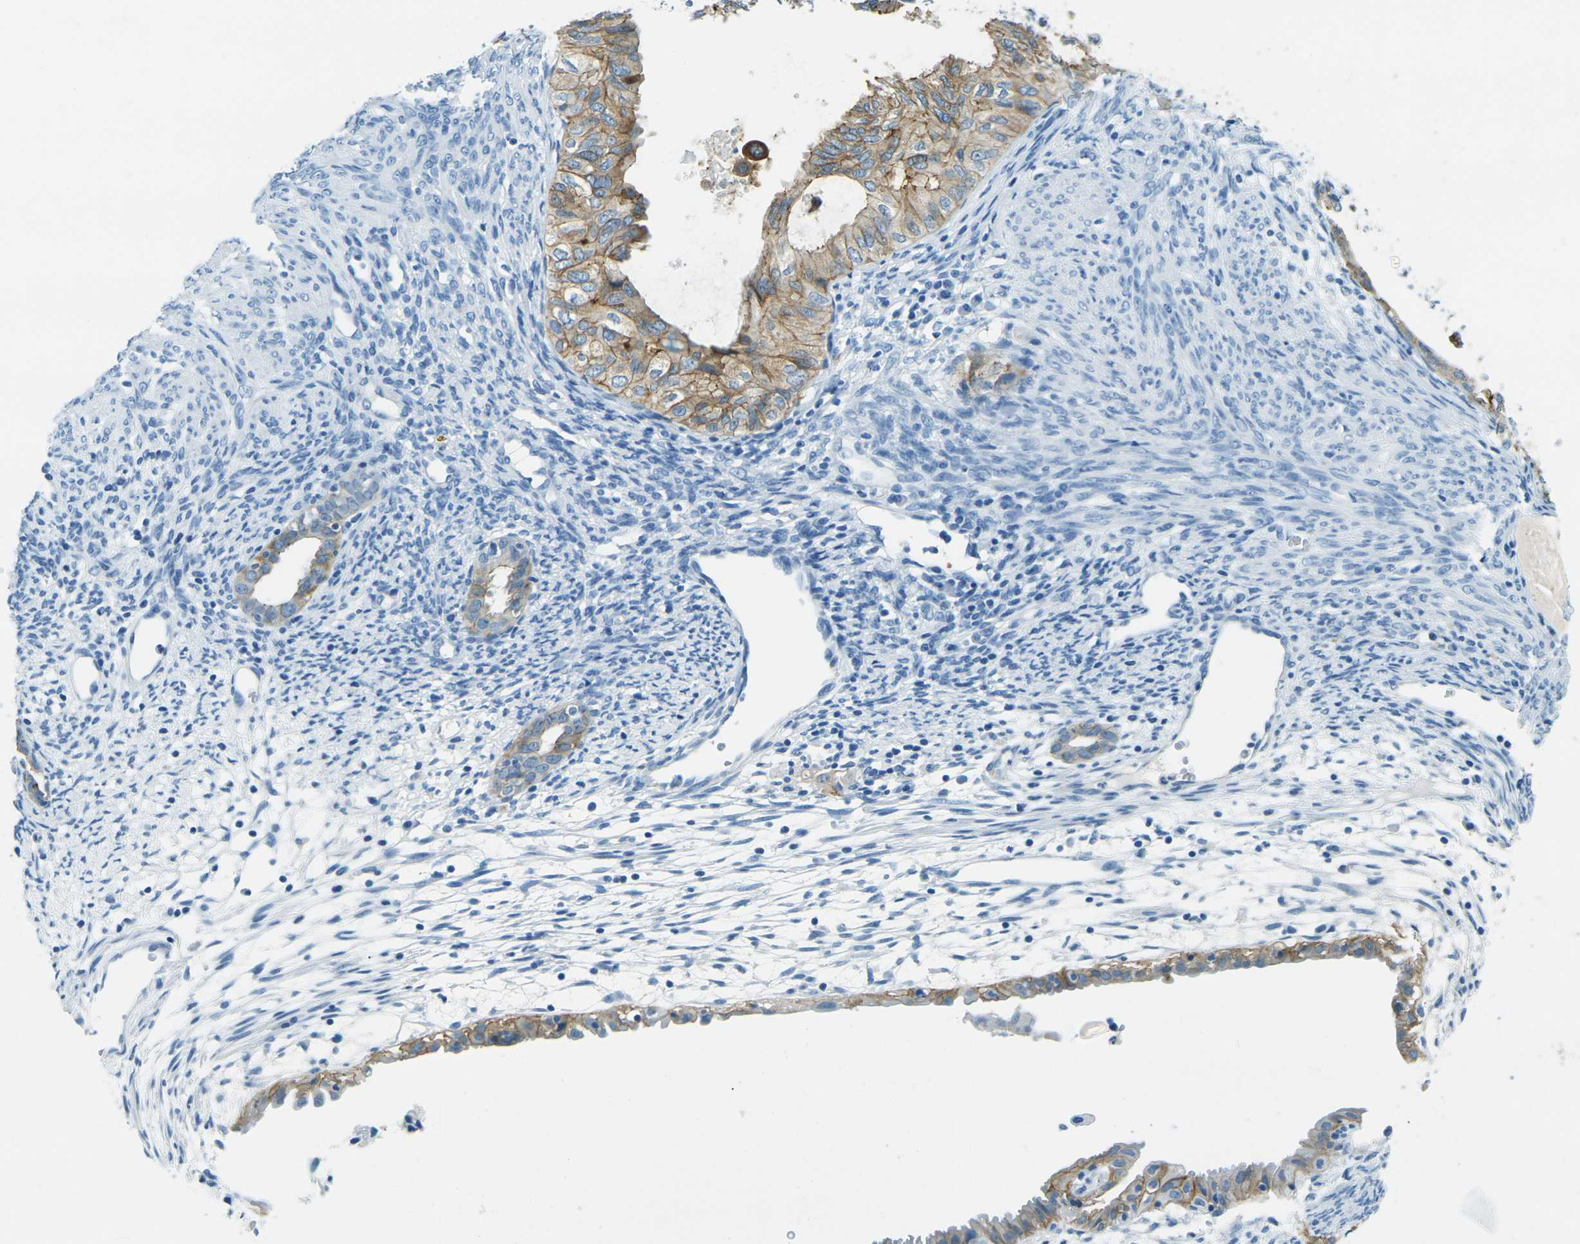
{"staining": {"intensity": "moderate", "quantity": ">75%", "location": "cytoplasmic/membranous"}, "tissue": "cervical cancer", "cell_type": "Tumor cells", "image_type": "cancer", "snomed": [{"axis": "morphology", "description": "Normal tissue, NOS"}, {"axis": "morphology", "description": "Adenocarcinoma, NOS"}, {"axis": "topography", "description": "Cervix"}, {"axis": "topography", "description": "Endometrium"}], "caption": "Immunohistochemistry (IHC) histopathology image of human cervical cancer stained for a protein (brown), which demonstrates medium levels of moderate cytoplasmic/membranous expression in about >75% of tumor cells.", "gene": "OCLN", "patient": {"sex": "female", "age": 86}}